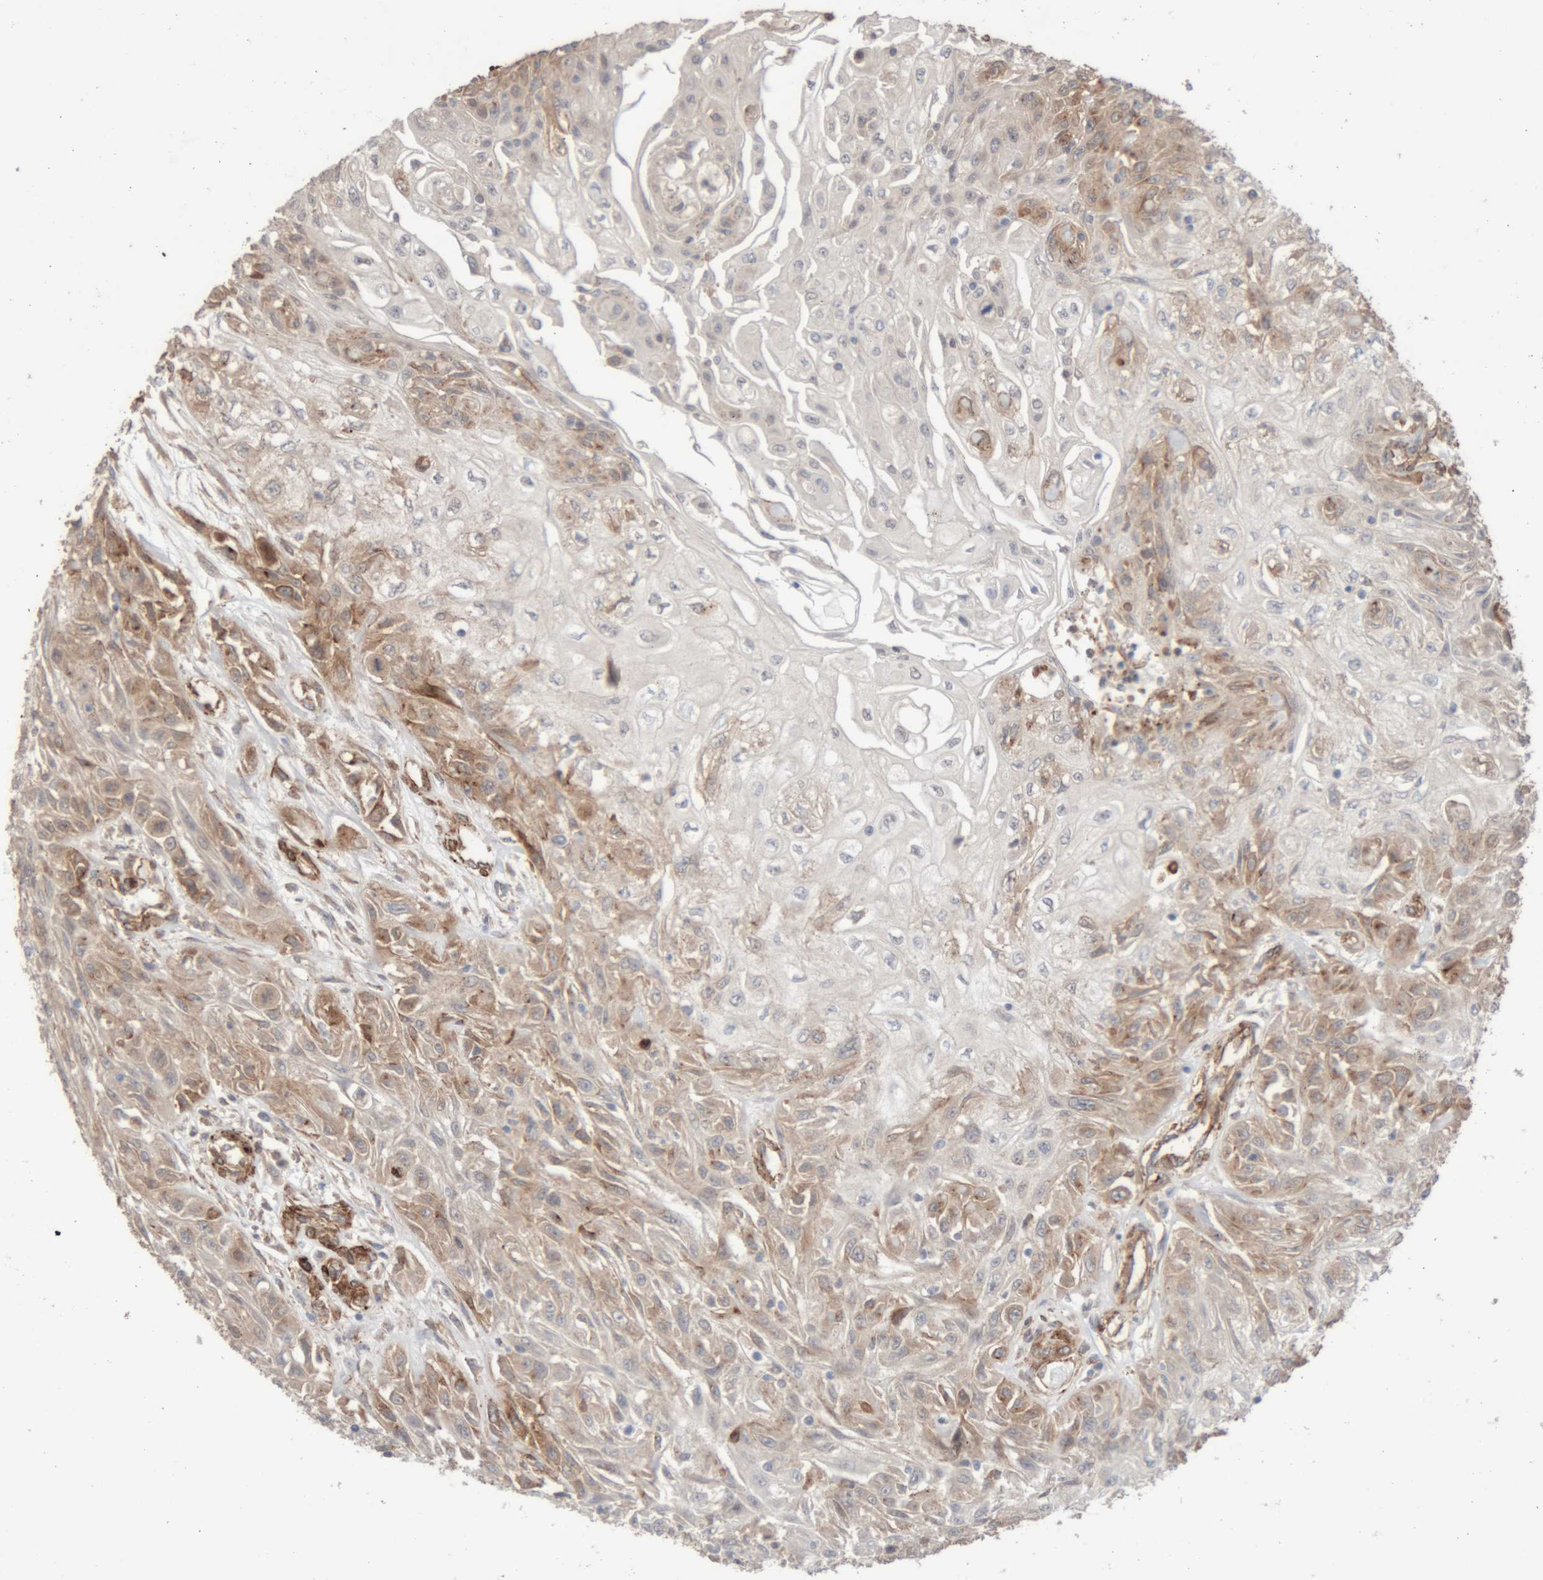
{"staining": {"intensity": "weak", "quantity": "25%-75%", "location": "cytoplasmic/membranous"}, "tissue": "skin cancer", "cell_type": "Tumor cells", "image_type": "cancer", "snomed": [{"axis": "morphology", "description": "Squamous cell carcinoma, NOS"}, {"axis": "morphology", "description": "Squamous cell carcinoma, metastatic, NOS"}, {"axis": "topography", "description": "Skin"}, {"axis": "topography", "description": "Lymph node"}], "caption": "This micrograph demonstrates immunohistochemistry (IHC) staining of skin cancer, with low weak cytoplasmic/membranous staining in about 25%-75% of tumor cells.", "gene": "RAB32", "patient": {"sex": "male", "age": 75}}